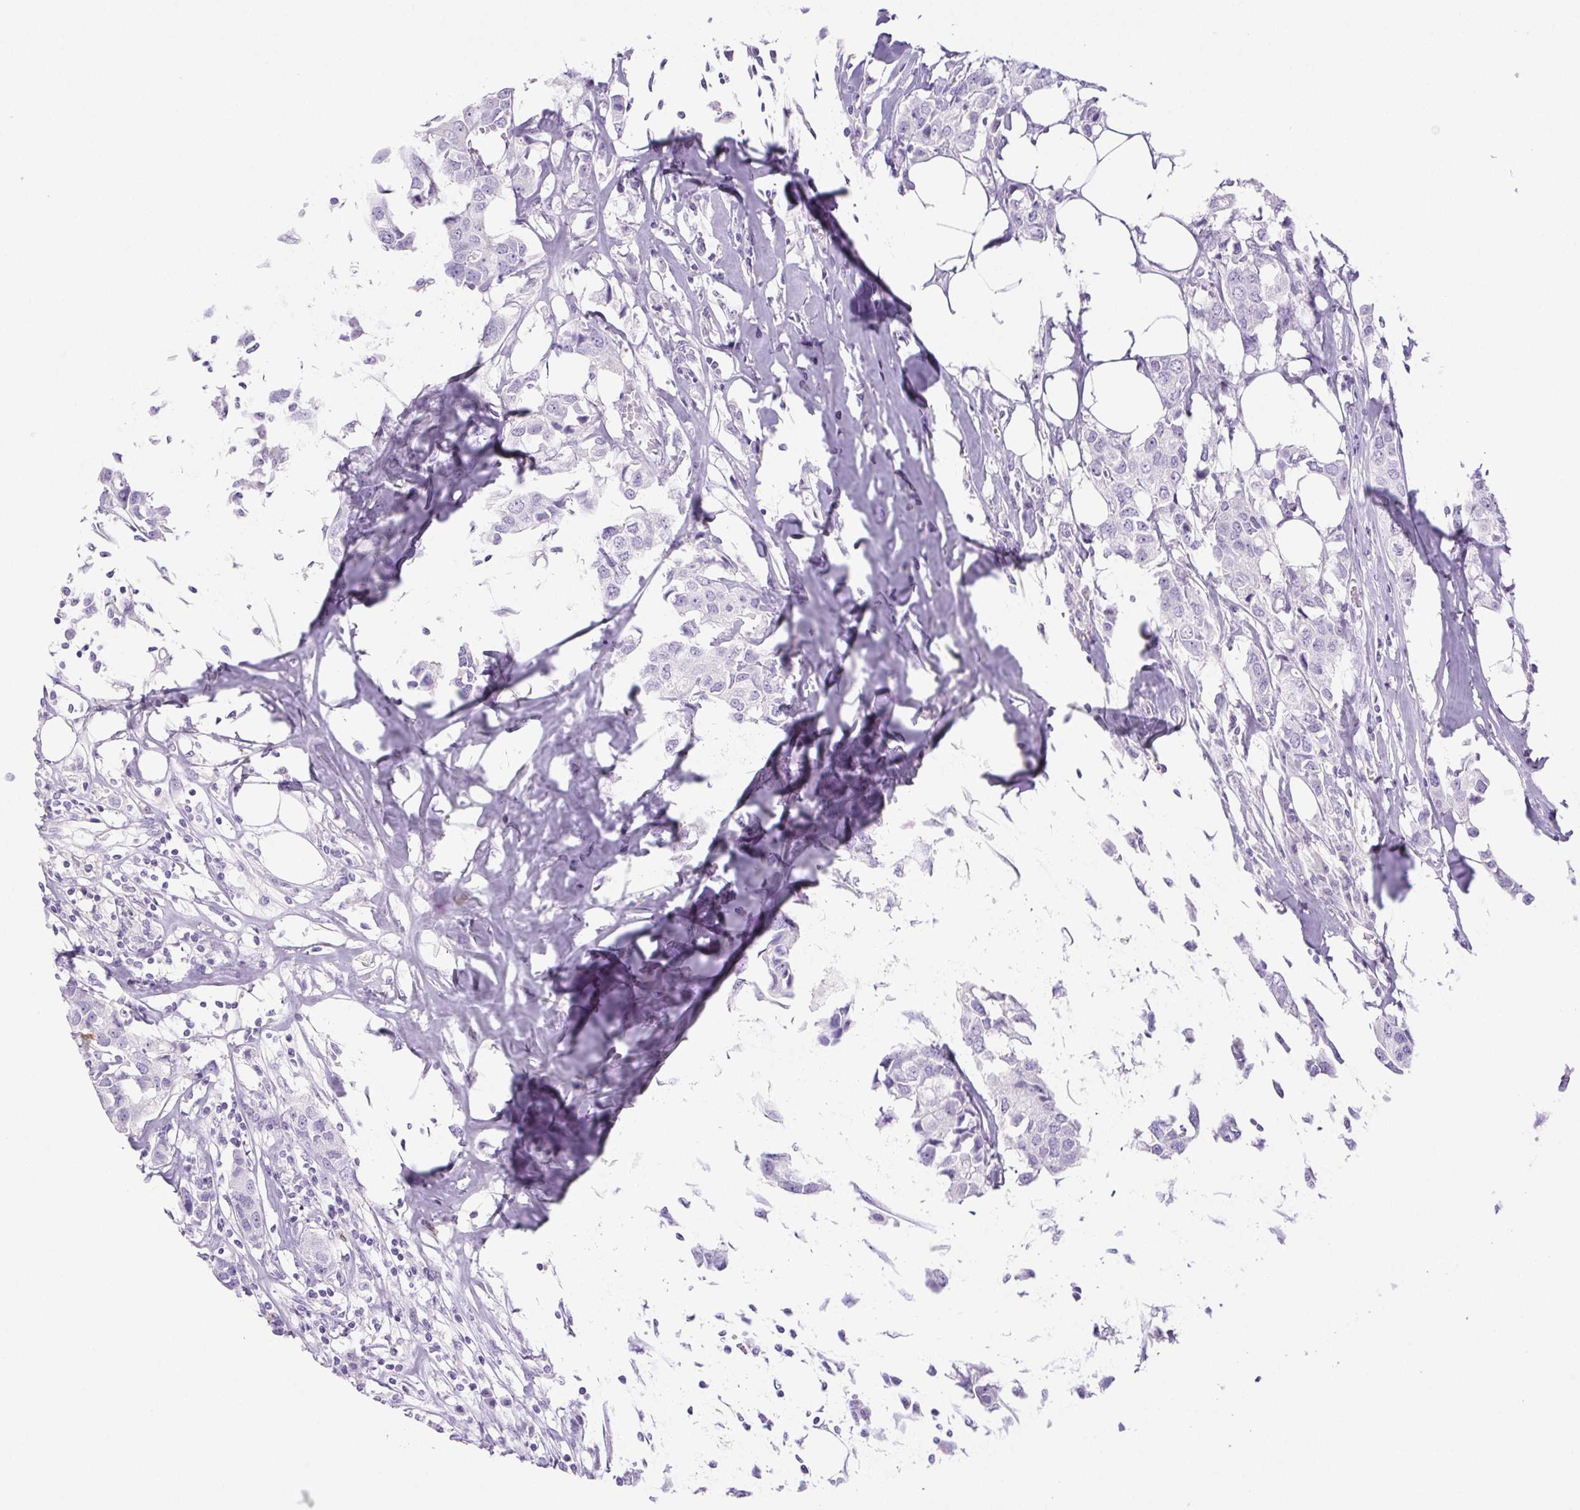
{"staining": {"intensity": "negative", "quantity": "none", "location": "none"}, "tissue": "breast cancer", "cell_type": "Tumor cells", "image_type": "cancer", "snomed": [{"axis": "morphology", "description": "Duct carcinoma"}, {"axis": "topography", "description": "Breast"}], "caption": "An image of breast cancer (intraductal carcinoma) stained for a protein exhibits no brown staining in tumor cells.", "gene": "PAPPA2", "patient": {"sex": "female", "age": 80}}